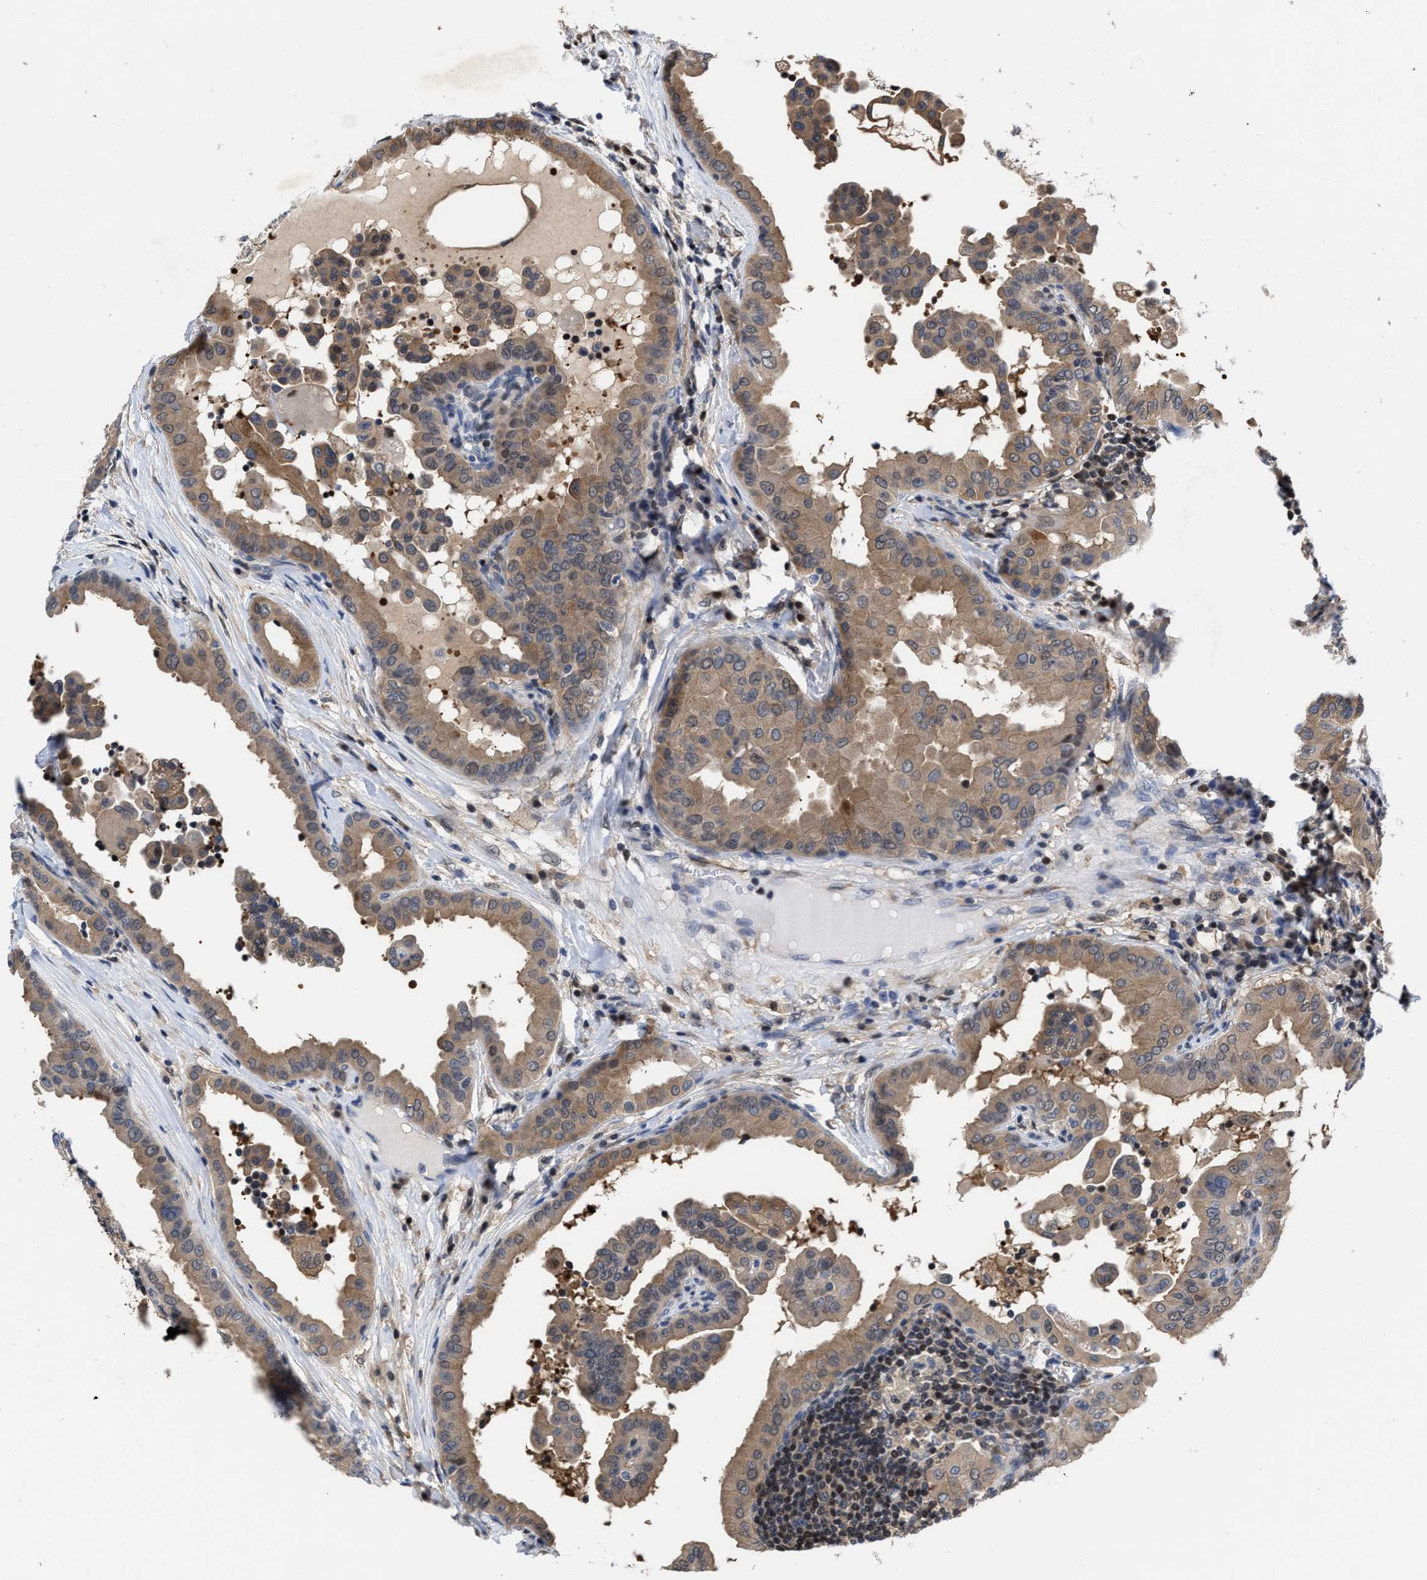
{"staining": {"intensity": "moderate", "quantity": "25%-75%", "location": "cytoplasmic/membranous,nuclear"}, "tissue": "thyroid cancer", "cell_type": "Tumor cells", "image_type": "cancer", "snomed": [{"axis": "morphology", "description": "Papillary adenocarcinoma, NOS"}, {"axis": "topography", "description": "Thyroid gland"}], "caption": "About 25%-75% of tumor cells in human thyroid papillary adenocarcinoma reveal moderate cytoplasmic/membranous and nuclear protein expression as visualized by brown immunohistochemical staining.", "gene": "KIF12", "patient": {"sex": "male", "age": 33}}